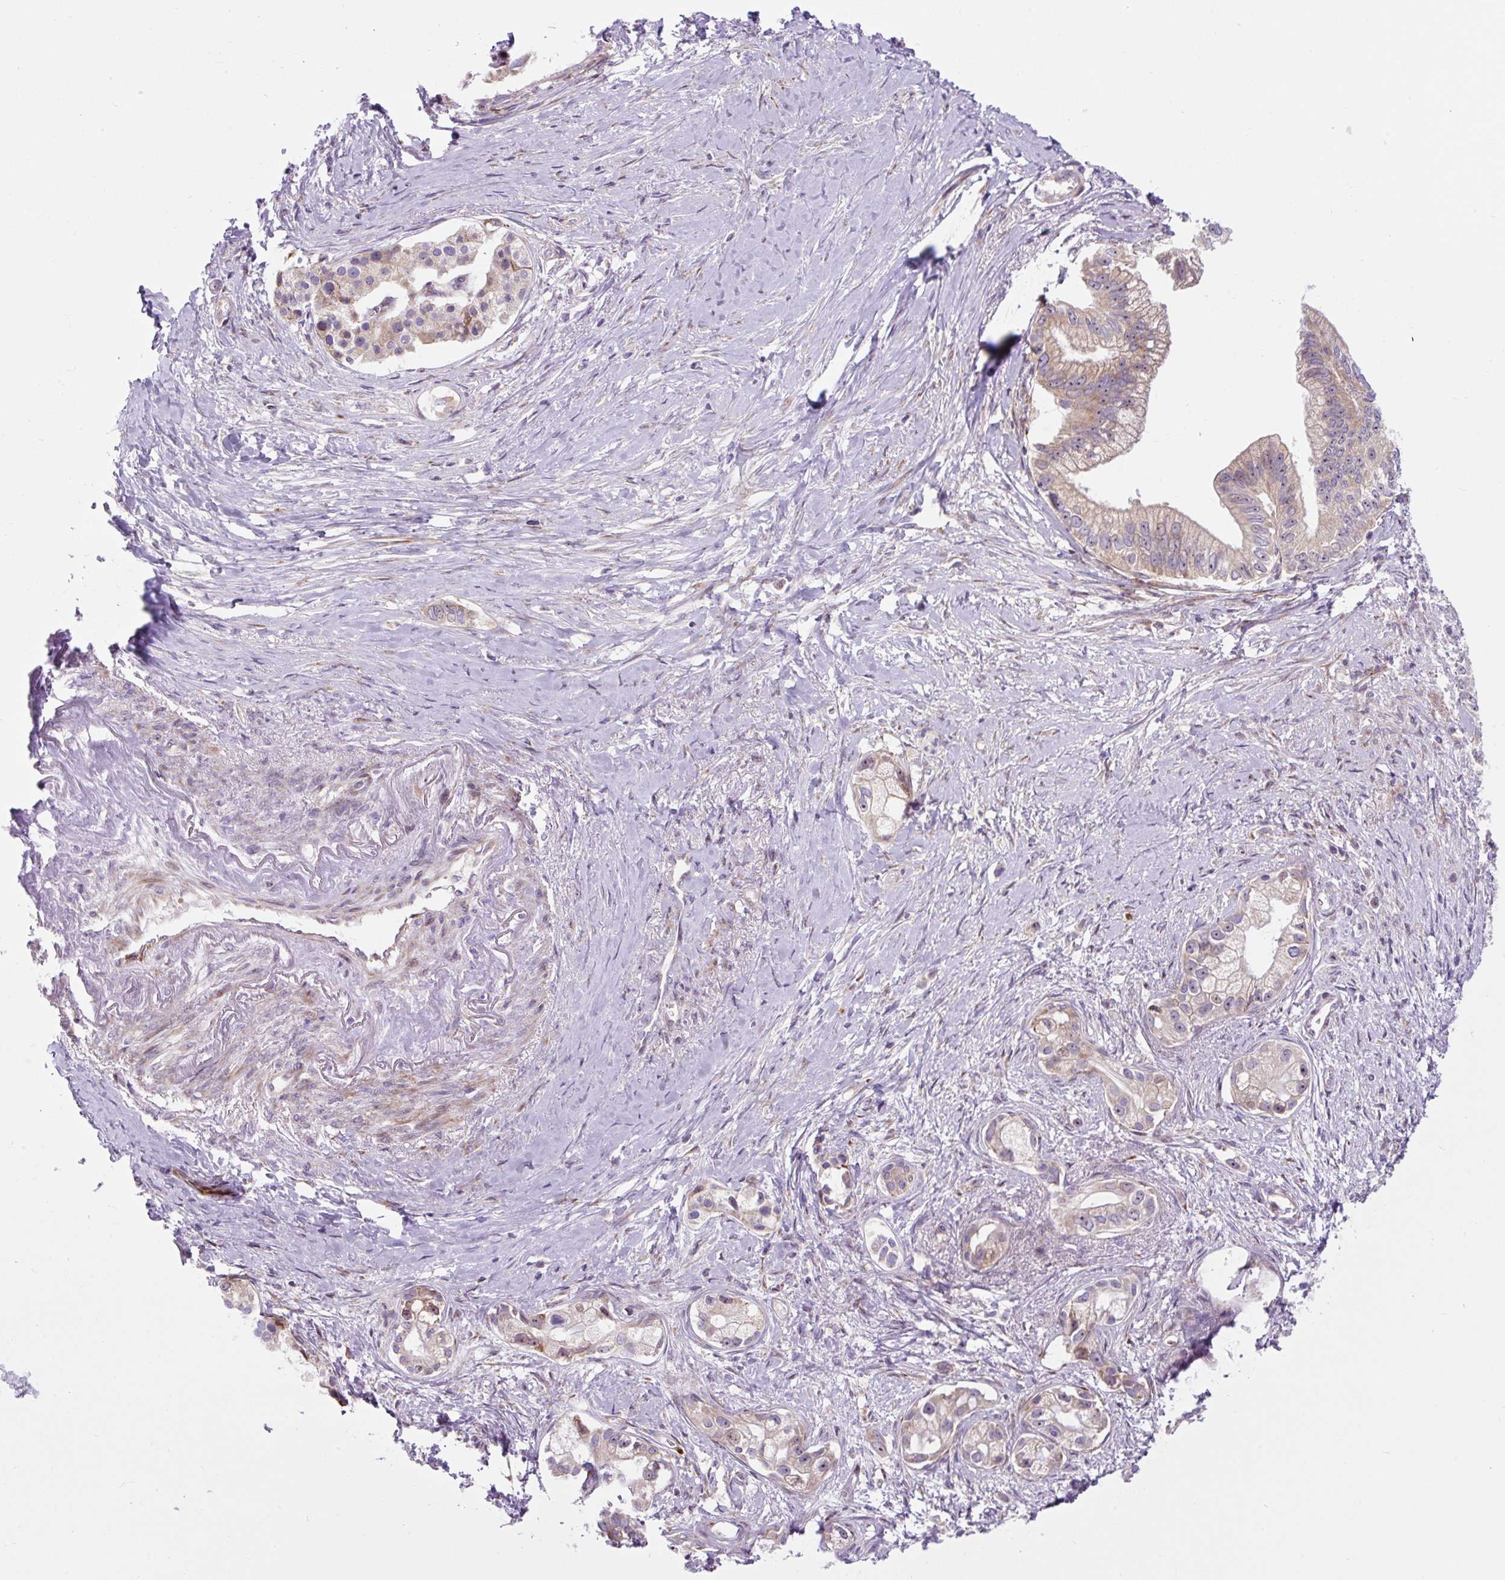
{"staining": {"intensity": "weak", "quantity": ">75%", "location": "cytoplasmic/membranous,nuclear"}, "tissue": "pancreatic cancer", "cell_type": "Tumor cells", "image_type": "cancer", "snomed": [{"axis": "morphology", "description": "Adenocarcinoma, NOS"}, {"axis": "topography", "description": "Pancreas"}], "caption": "Immunohistochemical staining of pancreatic cancer (adenocarcinoma) shows low levels of weak cytoplasmic/membranous and nuclear positivity in approximately >75% of tumor cells.", "gene": "CISD3", "patient": {"sex": "male", "age": 70}}